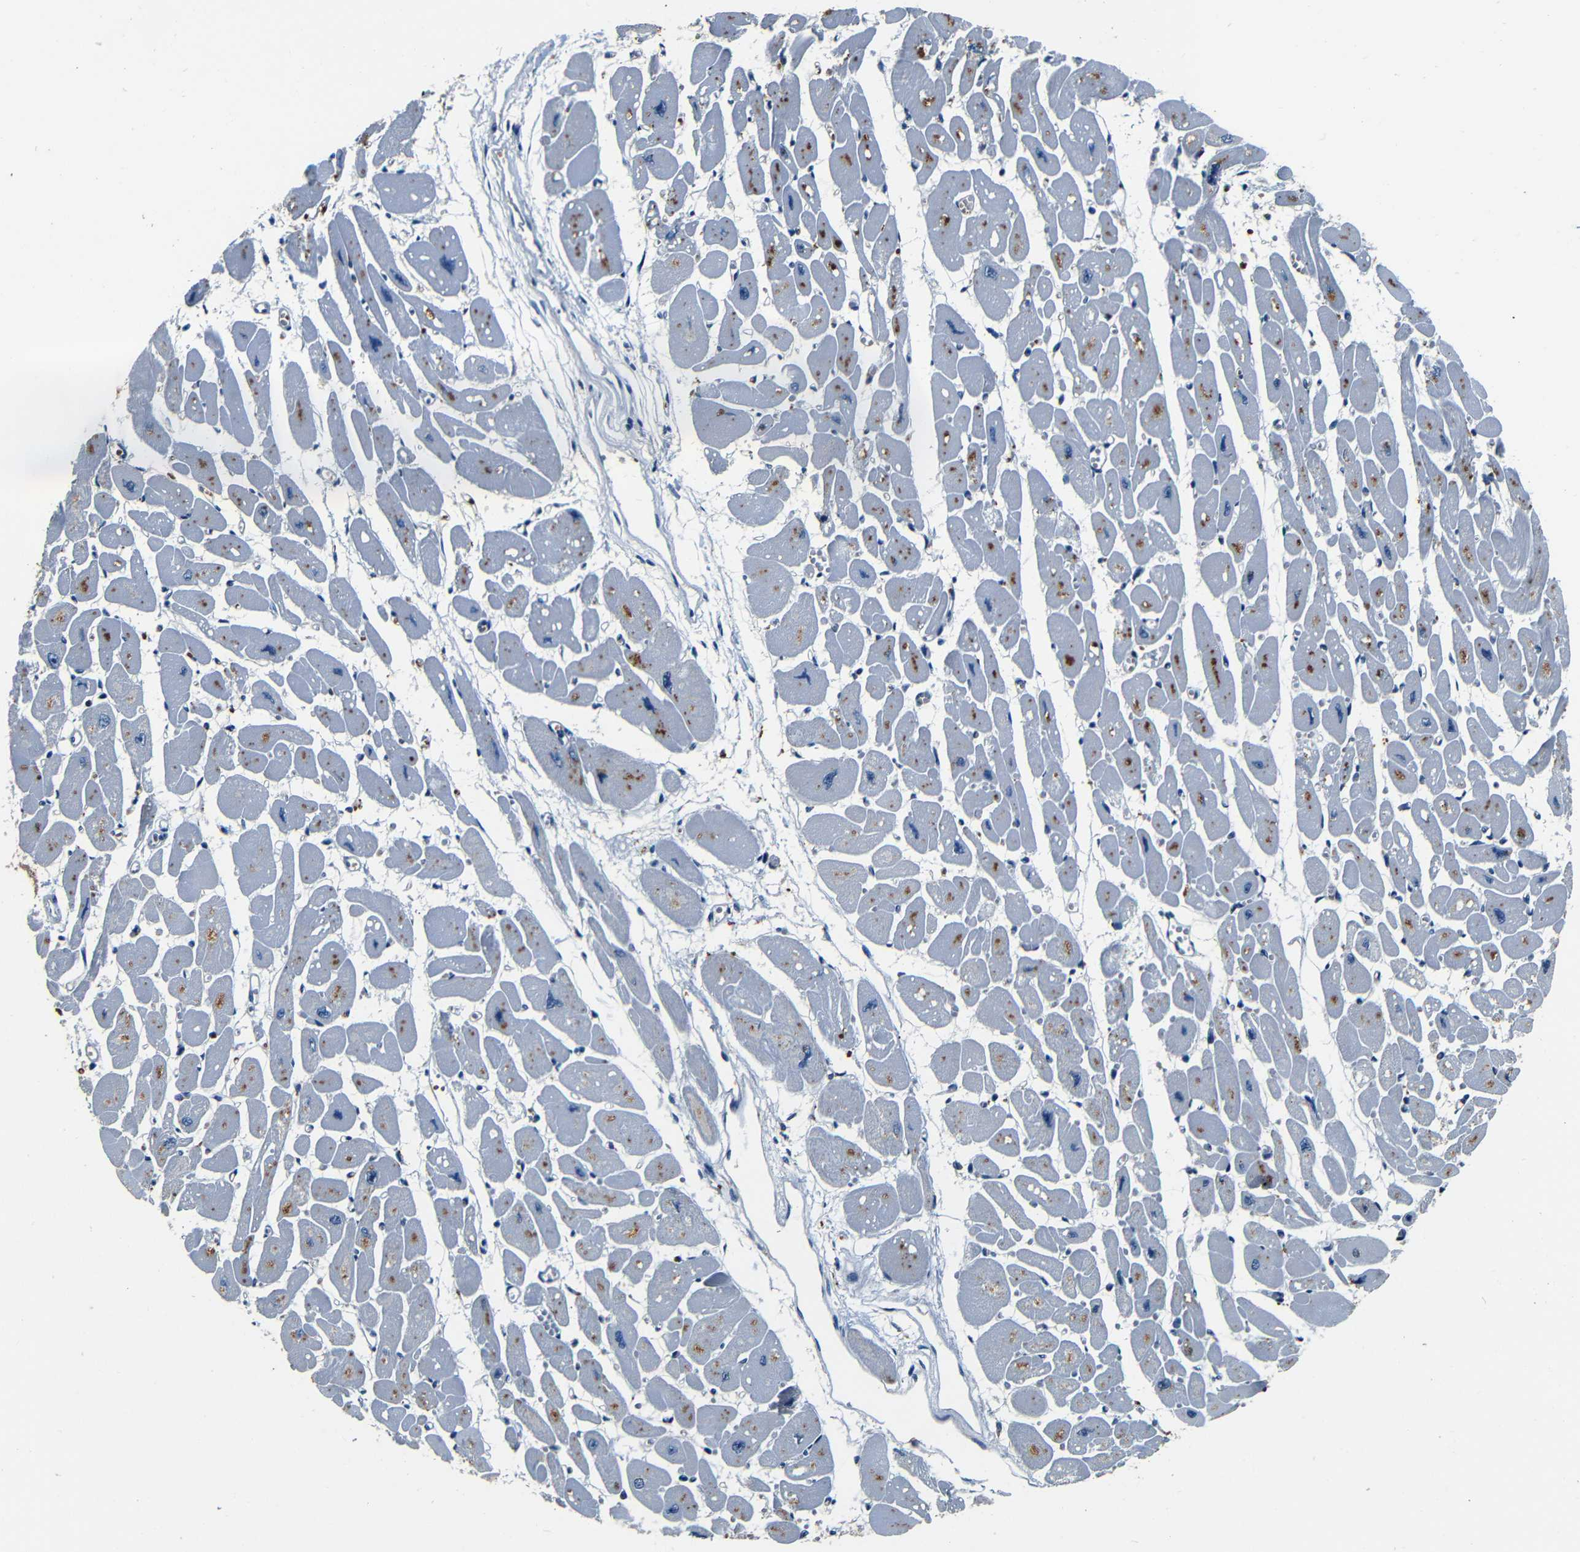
{"staining": {"intensity": "moderate", "quantity": "25%-75%", "location": "cytoplasmic/membranous"}, "tissue": "heart muscle", "cell_type": "Cardiomyocytes", "image_type": "normal", "snomed": [{"axis": "morphology", "description": "Normal tissue, NOS"}, {"axis": "topography", "description": "Heart"}], "caption": "Protein expression by IHC displays moderate cytoplasmic/membranous expression in about 25%-75% of cardiomyocytes in unremarkable heart muscle.", "gene": "FOXD4L1", "patient": {"sex": "female", "age": 54}}